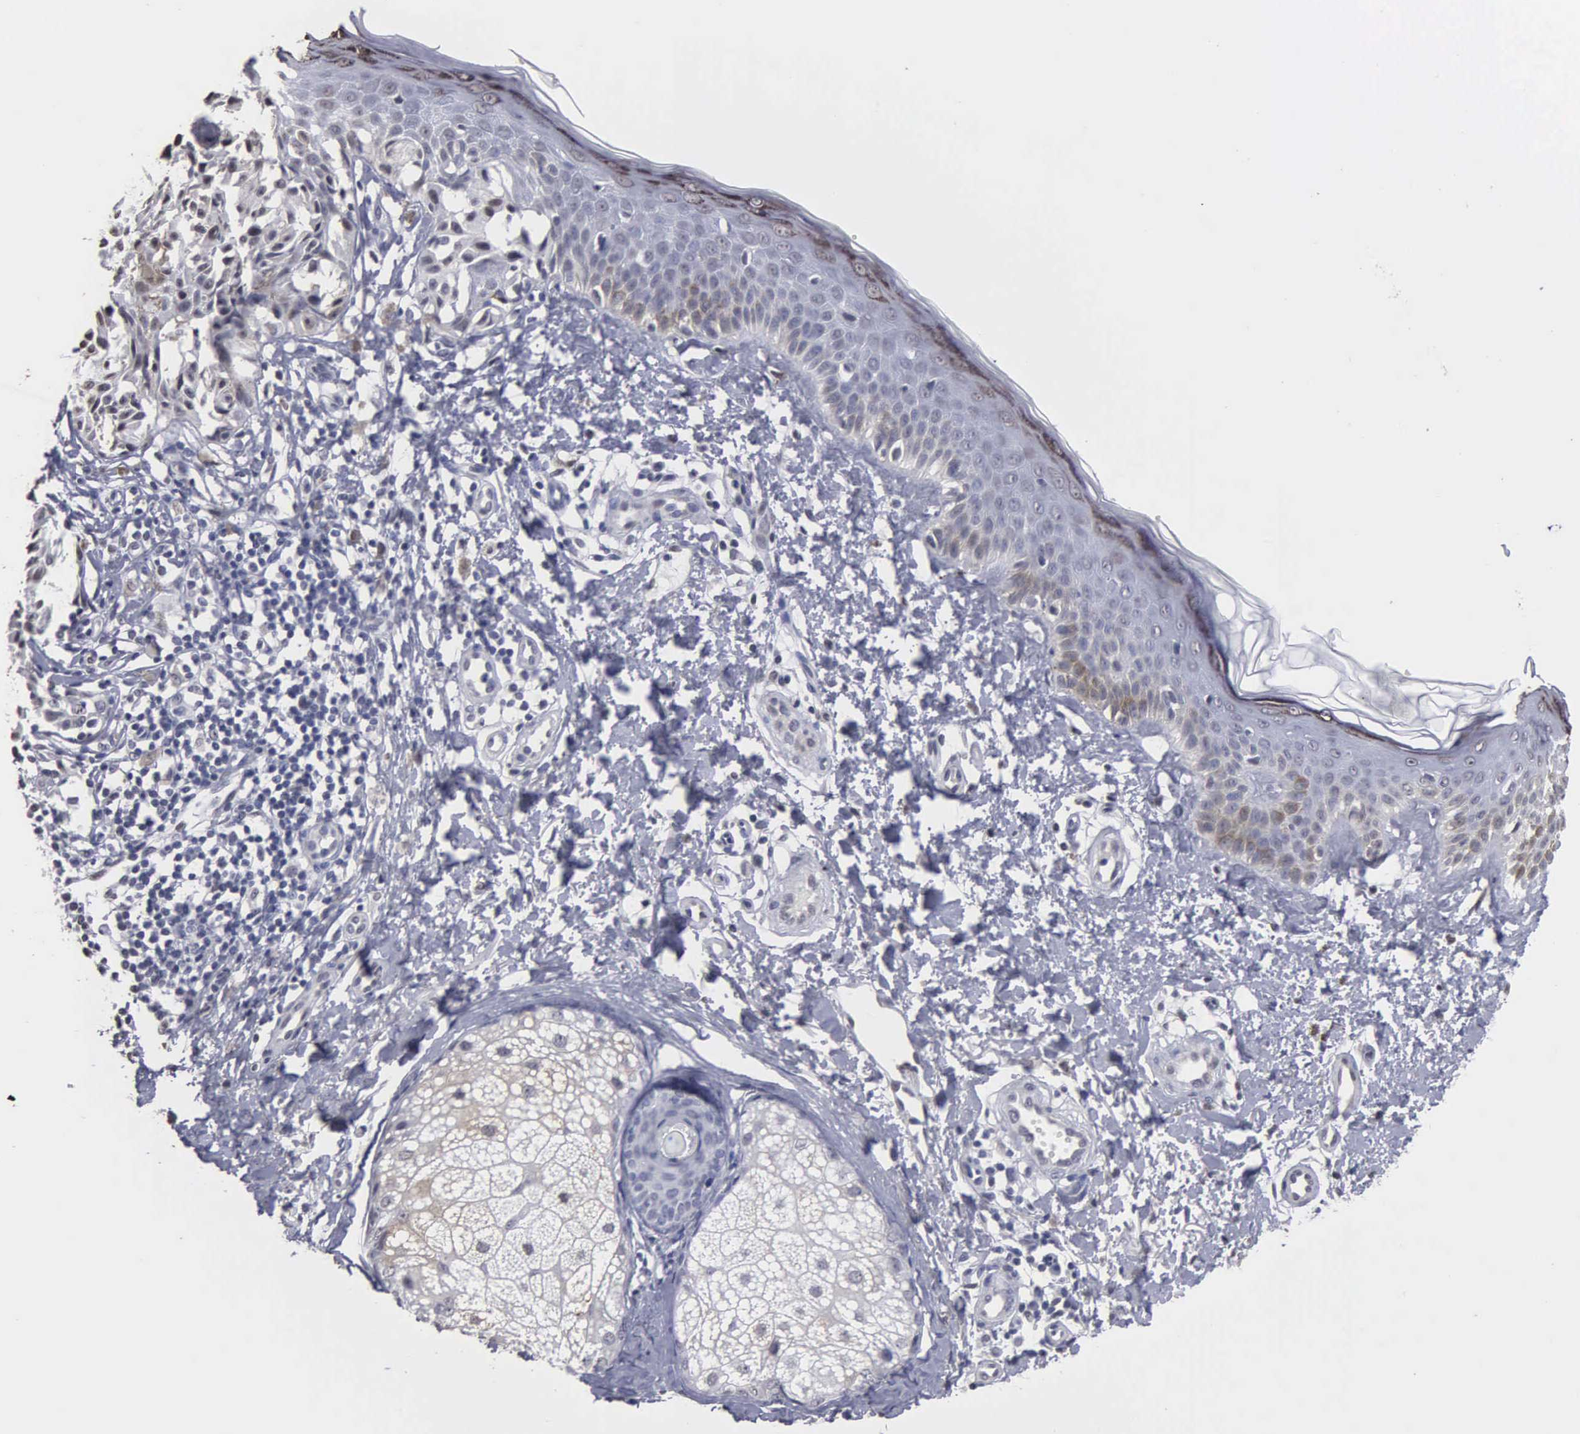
{"staining": {"intensity": "negative", "quantity": "none", "location": "none"}, "tissue": "melanoma", "cell_type": "Tumor cells", "image_type": "cancer", "snomed": [{"axis": "morphology", "description": "Malignant melanoma, NOS"}, {"axis": "topography", "description": "Skin"}], "caption": "This is a photomicrograph of immunohistochemistry (IHC) staining of malignant melanoma, which shows no staining in tumor cells.", "gene": "UPB1", "patient": {"sex": "male", "age": 49}}